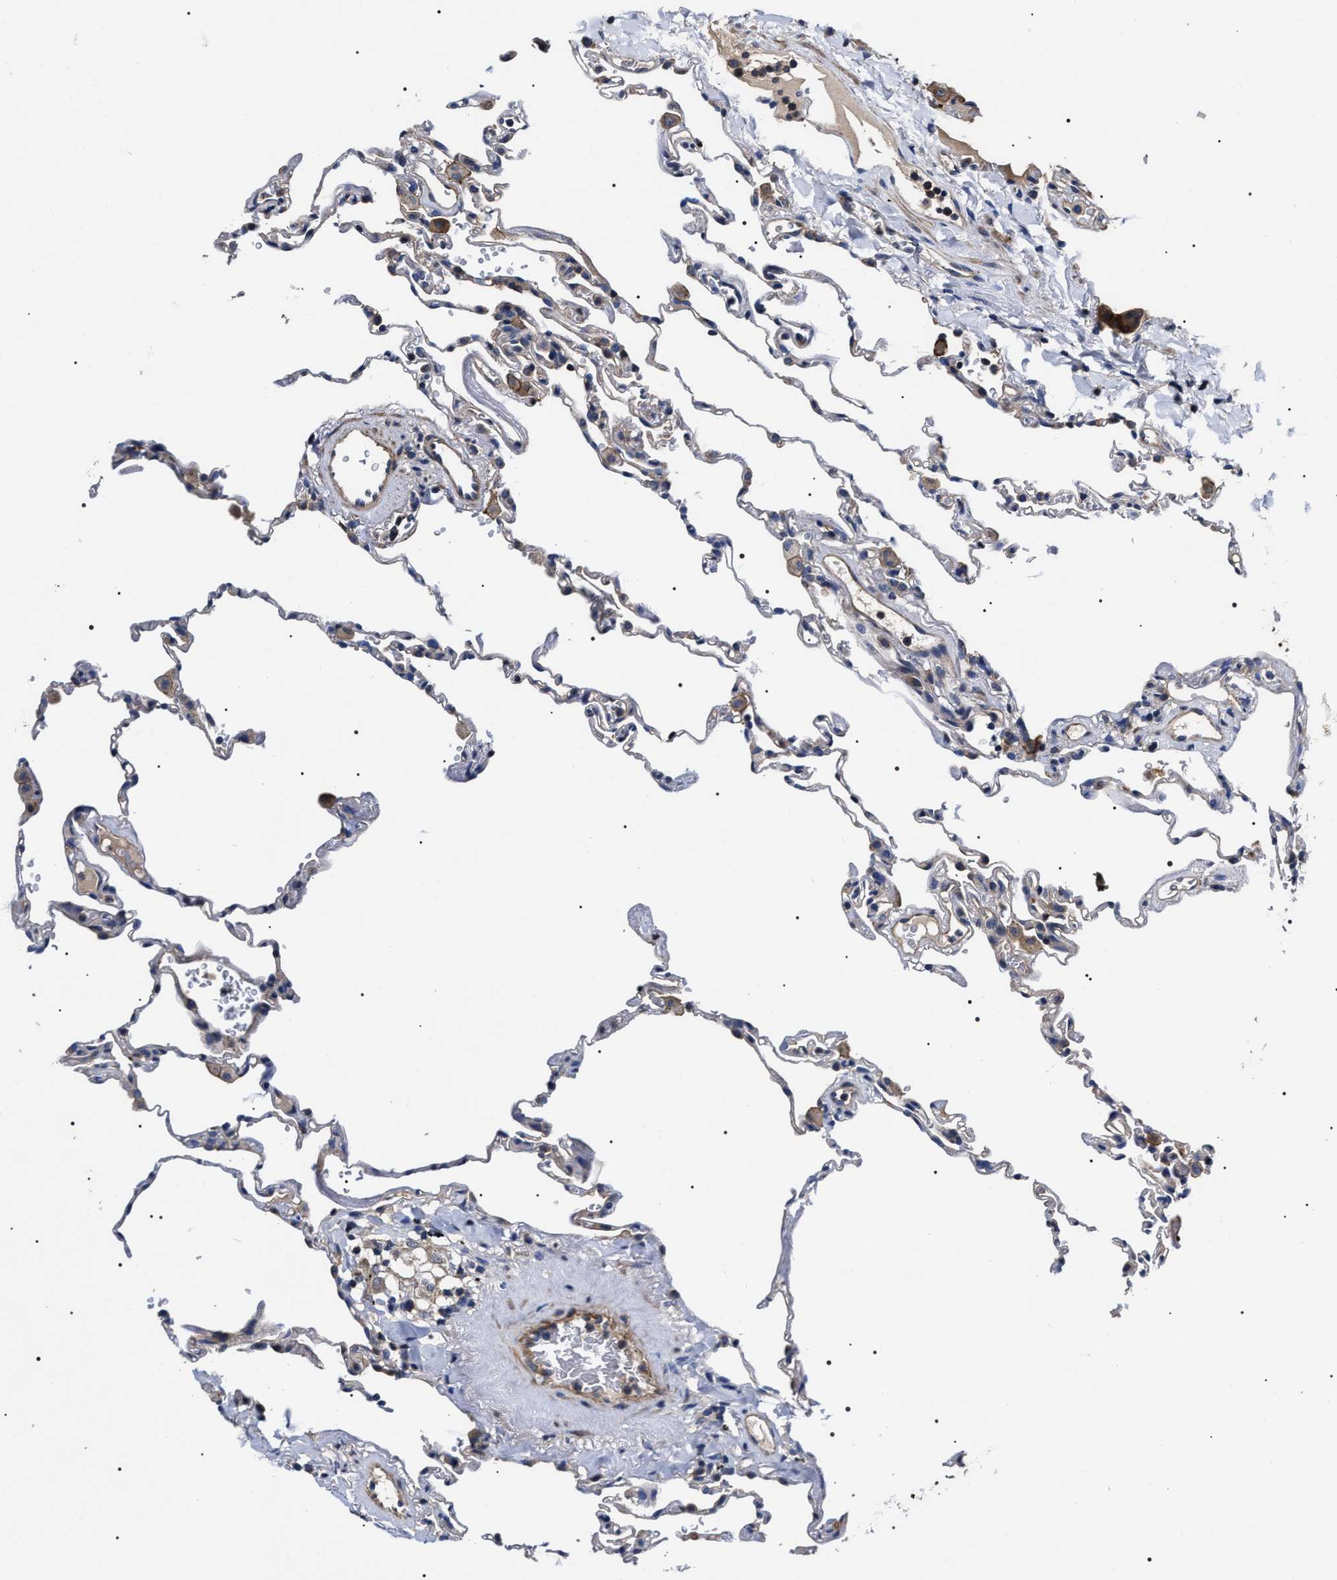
{"staining": {"intensity": "weak", "quantity": "<25%", "location": "cytoplasmic/membranous"}, "tissue": "lung", "cell_type": "Alveolar cells", "image_type": "normal", "snomed": [{"axis": "morphology", "description": "Normal tissue, NOS"}, {"axis": "topography", "description": "Lung"}], "caption": "DAB (3,3'-diaminobenzidine) immunohistochemical staining of normal lung demonstrates no significant staining in alveolar cells. The staining was performed using DAB to visualize the protein expression in brown, while the nuclei were stained in blue with hematoxylin (Magnification: 20x).", "gene": "MIS18A", "patient": {"sex": "male", "age": 59}}